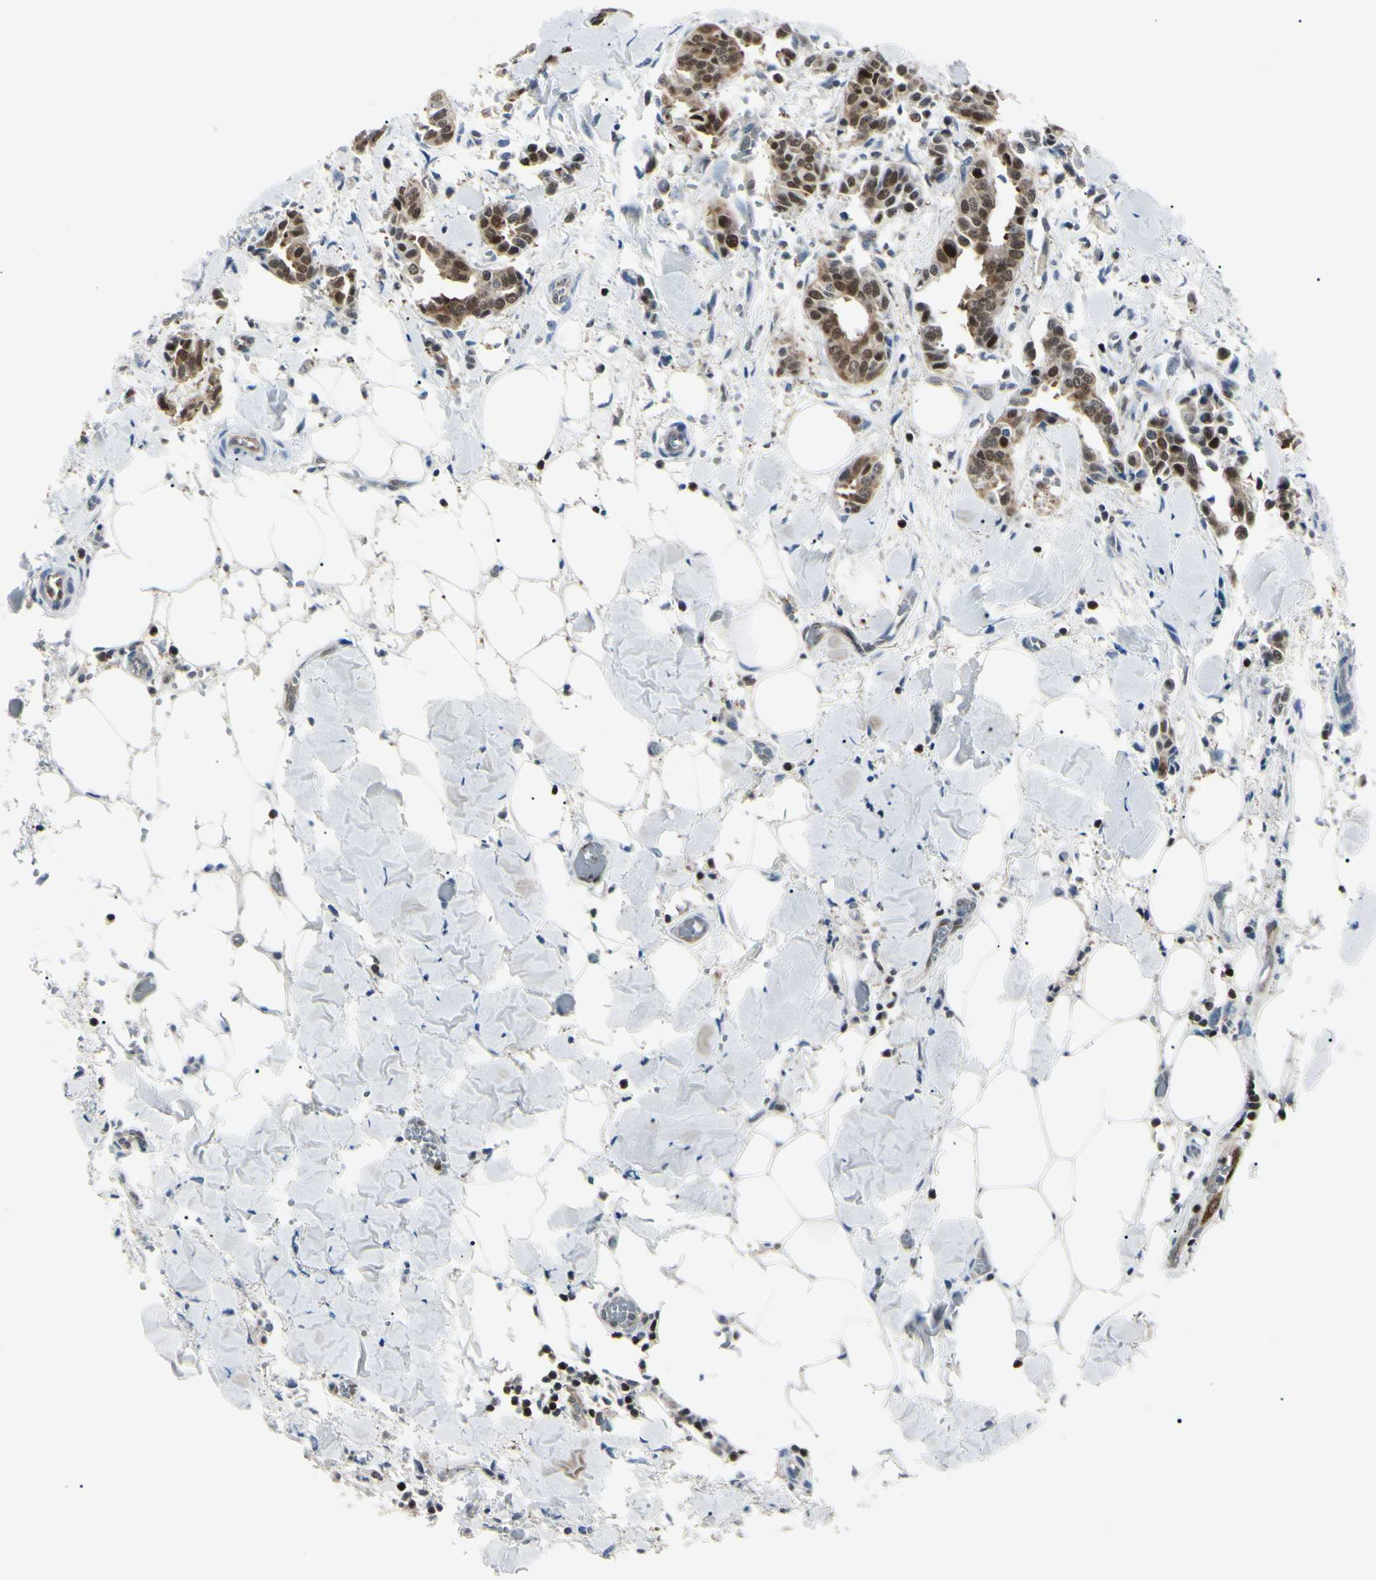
{"staining": {"intensity": "moderate", "quantity": ">75%", "location": "cytoplasmic/membranous,nuclear"}, "tissue": "head and neck cancer", "cell_type": "Tumor cells", "image_type": "cancer", "snomed": [{"axis": "morphology", "description": "Adenocarcinoma, NOS"}, {"axis": "topography", "description": "Salivary gland"}, {"axis": "topography", "description": "Head-Neck"}], "caption": "Human adenocarcinoma (head and neck) stained for a protein (brown) demonstrates moderate cytoplasmic/membranous and nuclear positive staining in about >75% of tumor cells.", "gene": "PGK1", "patient": {"sex": "female", "age": 59}}